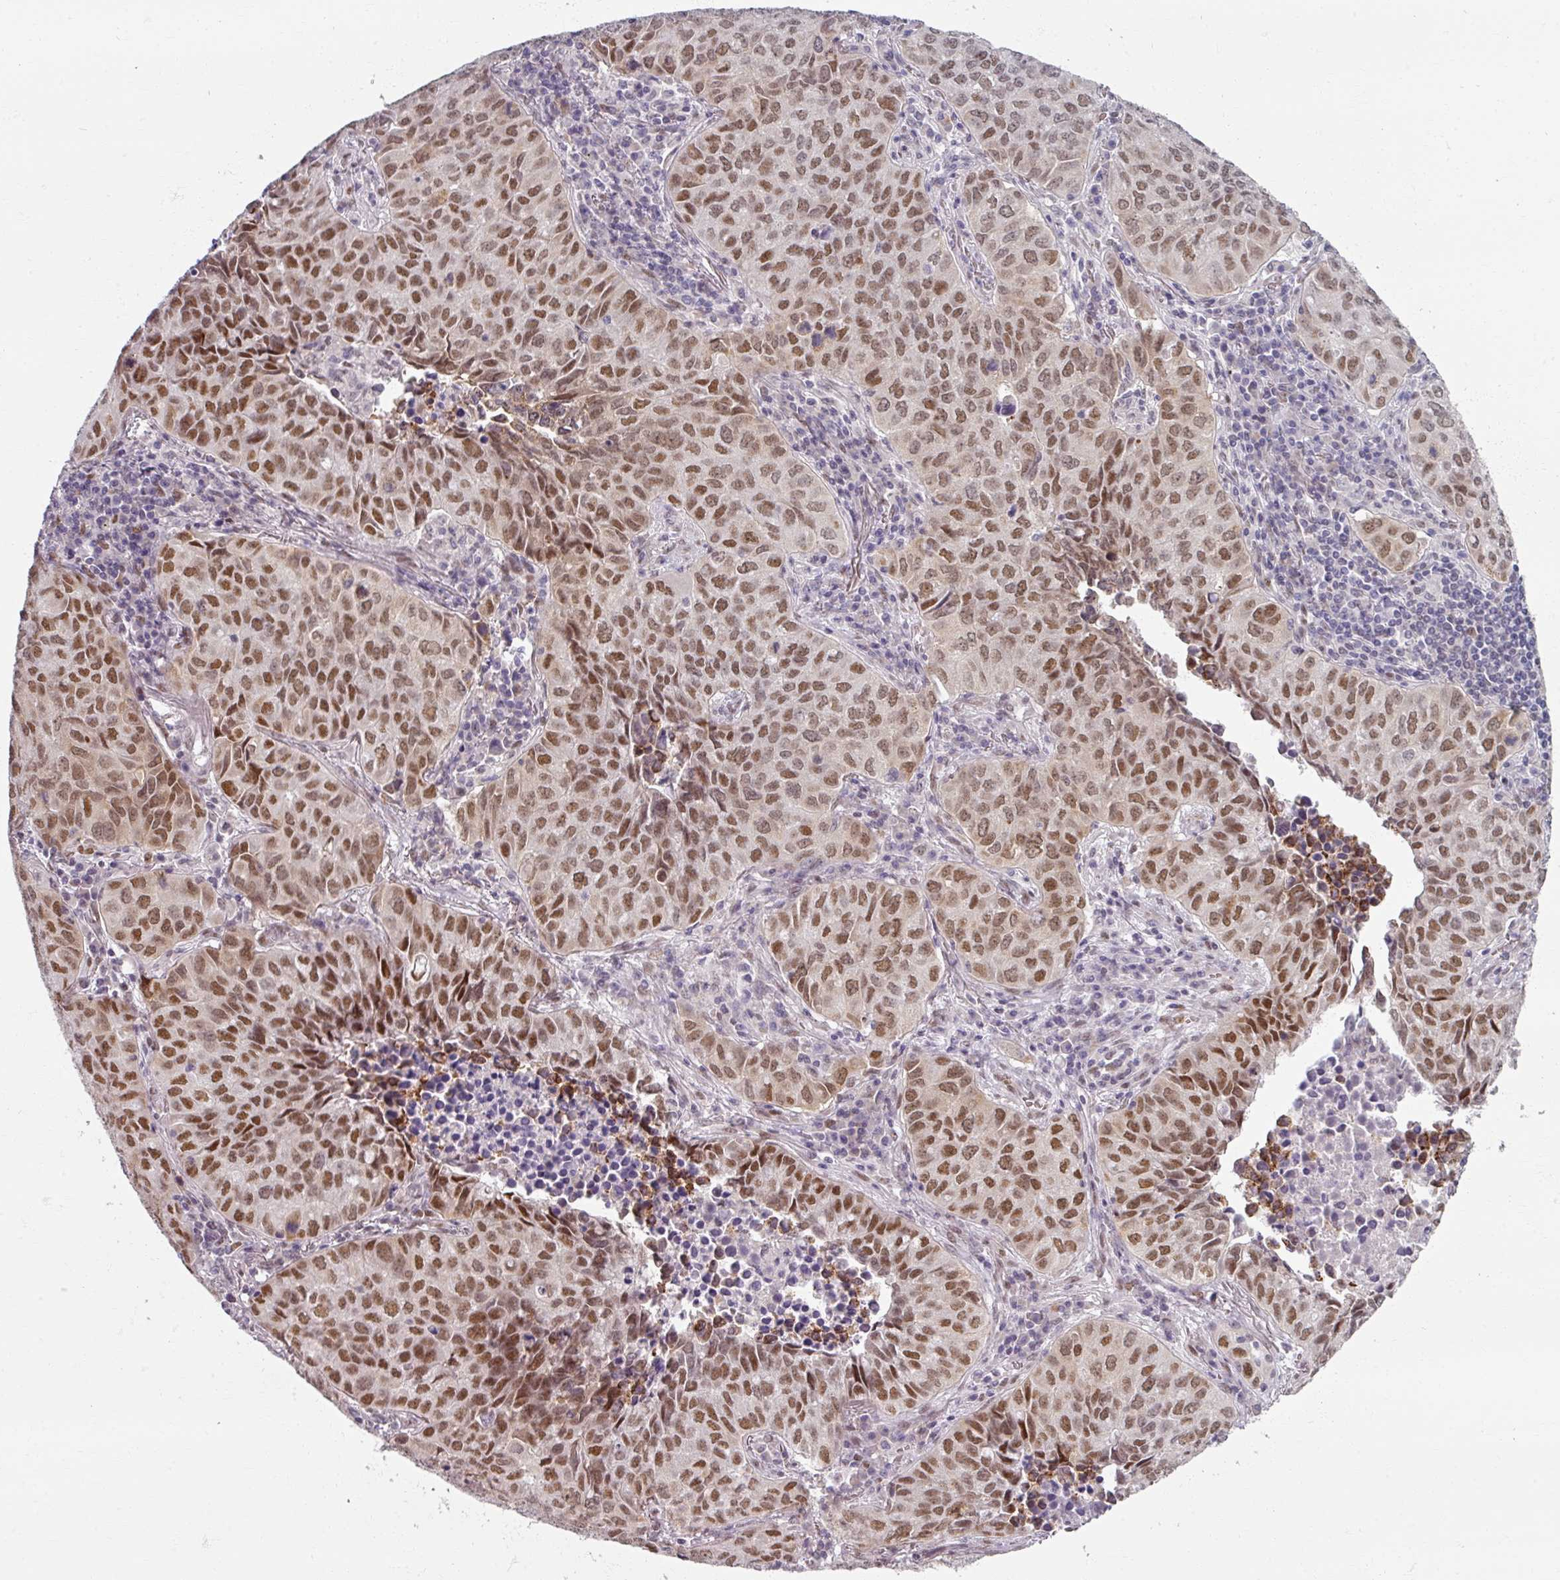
{"staining": {"intensity": "moderate", "quantity": ">75%", "location": "nuclear"}, "tissue": "lung cancer", "cell_type": "Tumor cells", "image_type": "cancer", "snomed": [{"axis": "morphology", "description": "Adenocarcinoma, NOS"}, {"axis": "topography", "description": "Lung"}], "caption": "Lung cancer (adenocarcinoma) tissue displays moderate nuclear expression in approximately >75% of tumor cells", "gene": "RIPOR3", "patient": {"sex": "female", "age": 50}}